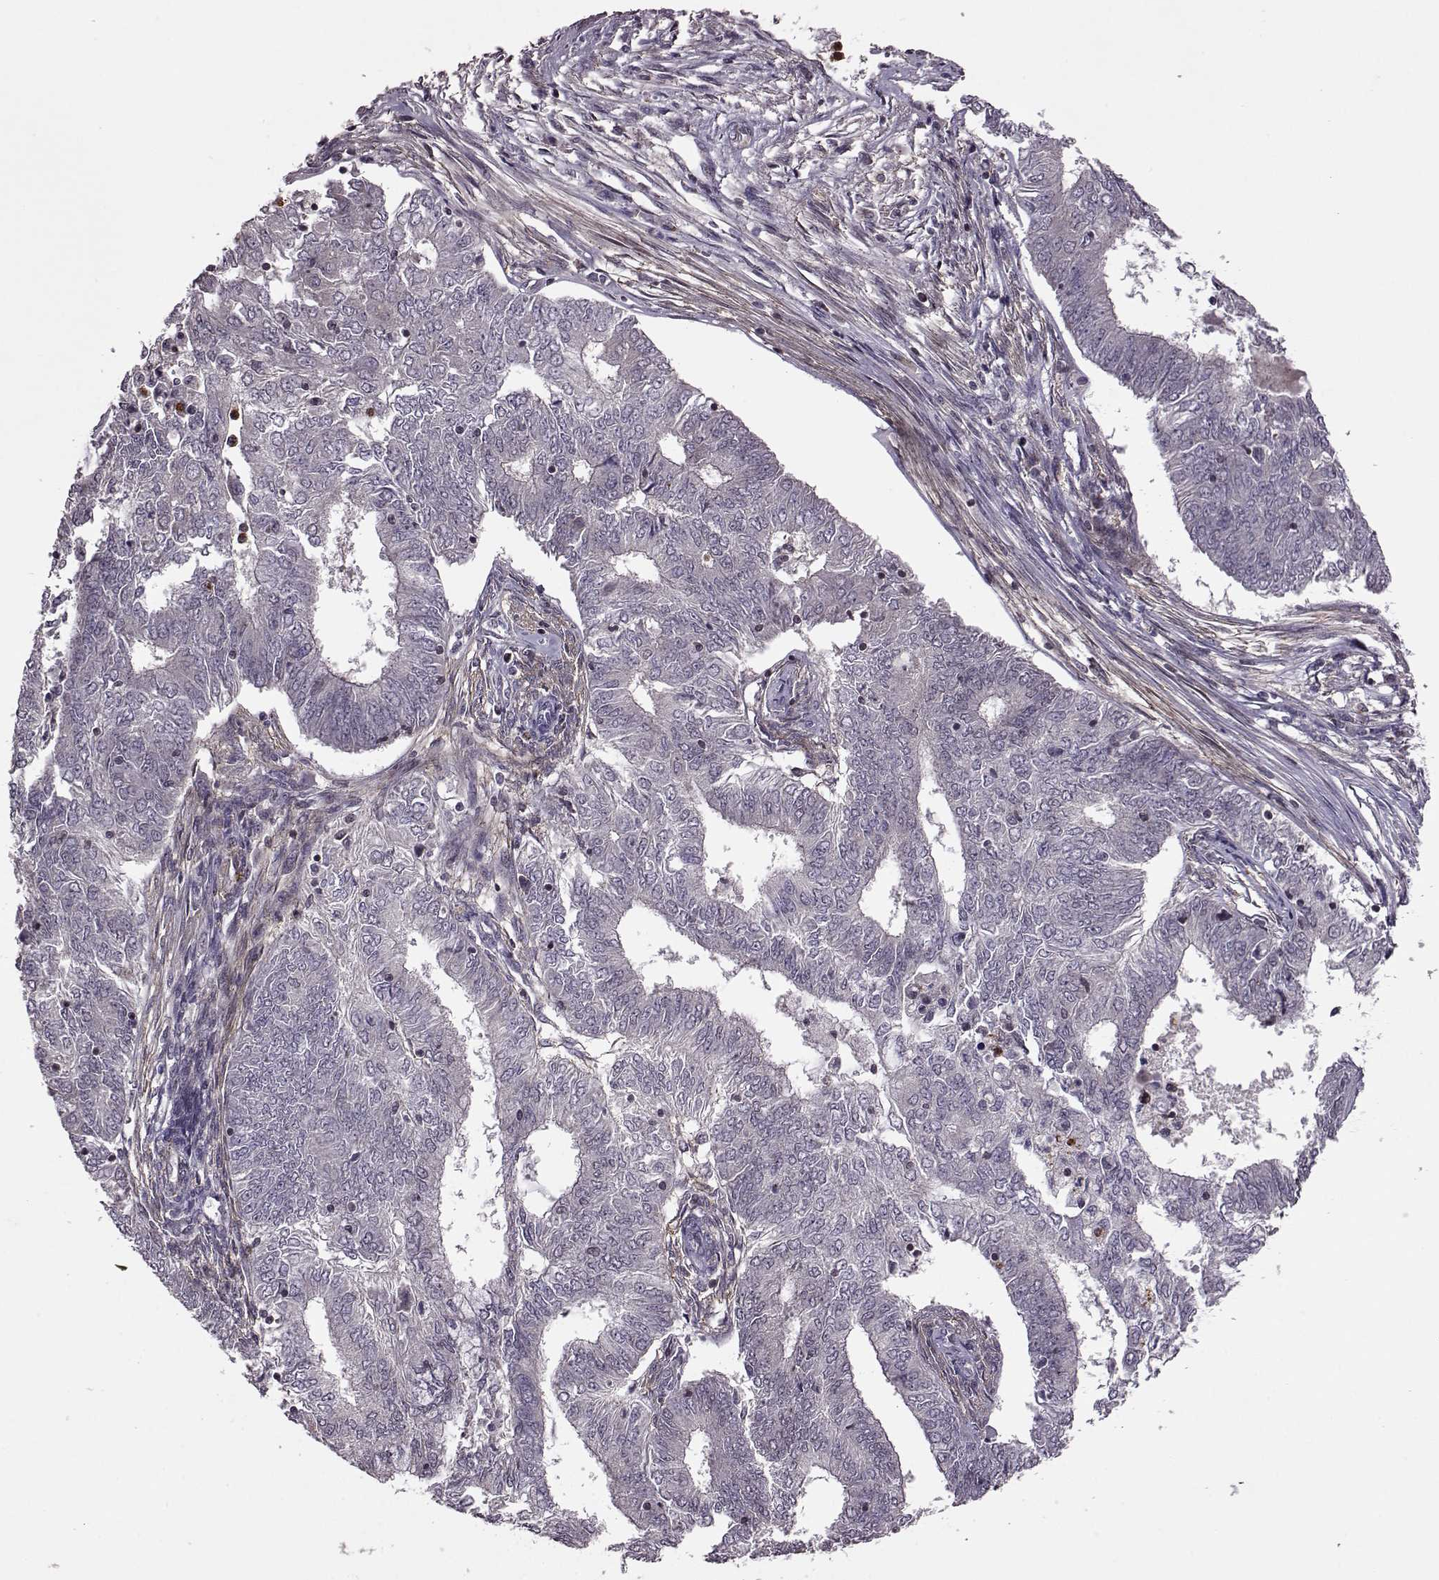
{"staining": {"intensity": "negative", "quantity": "none", "location": "none"}, "tissue": "endometrial cancer", "cell_type": "Tumor cells", "image_type": "cancer", "snomed": [{"axis": "morphology", "description": "Adenocarcinoma, NOS"}, {"axis": "topography", "description": "Endometrium"}], "caption": "Tumor cells are negative for brown protein staining in endometrial adenocarcinoma.", "gene": "TRMU", "patient": {"sex": "female", "age": 62}}